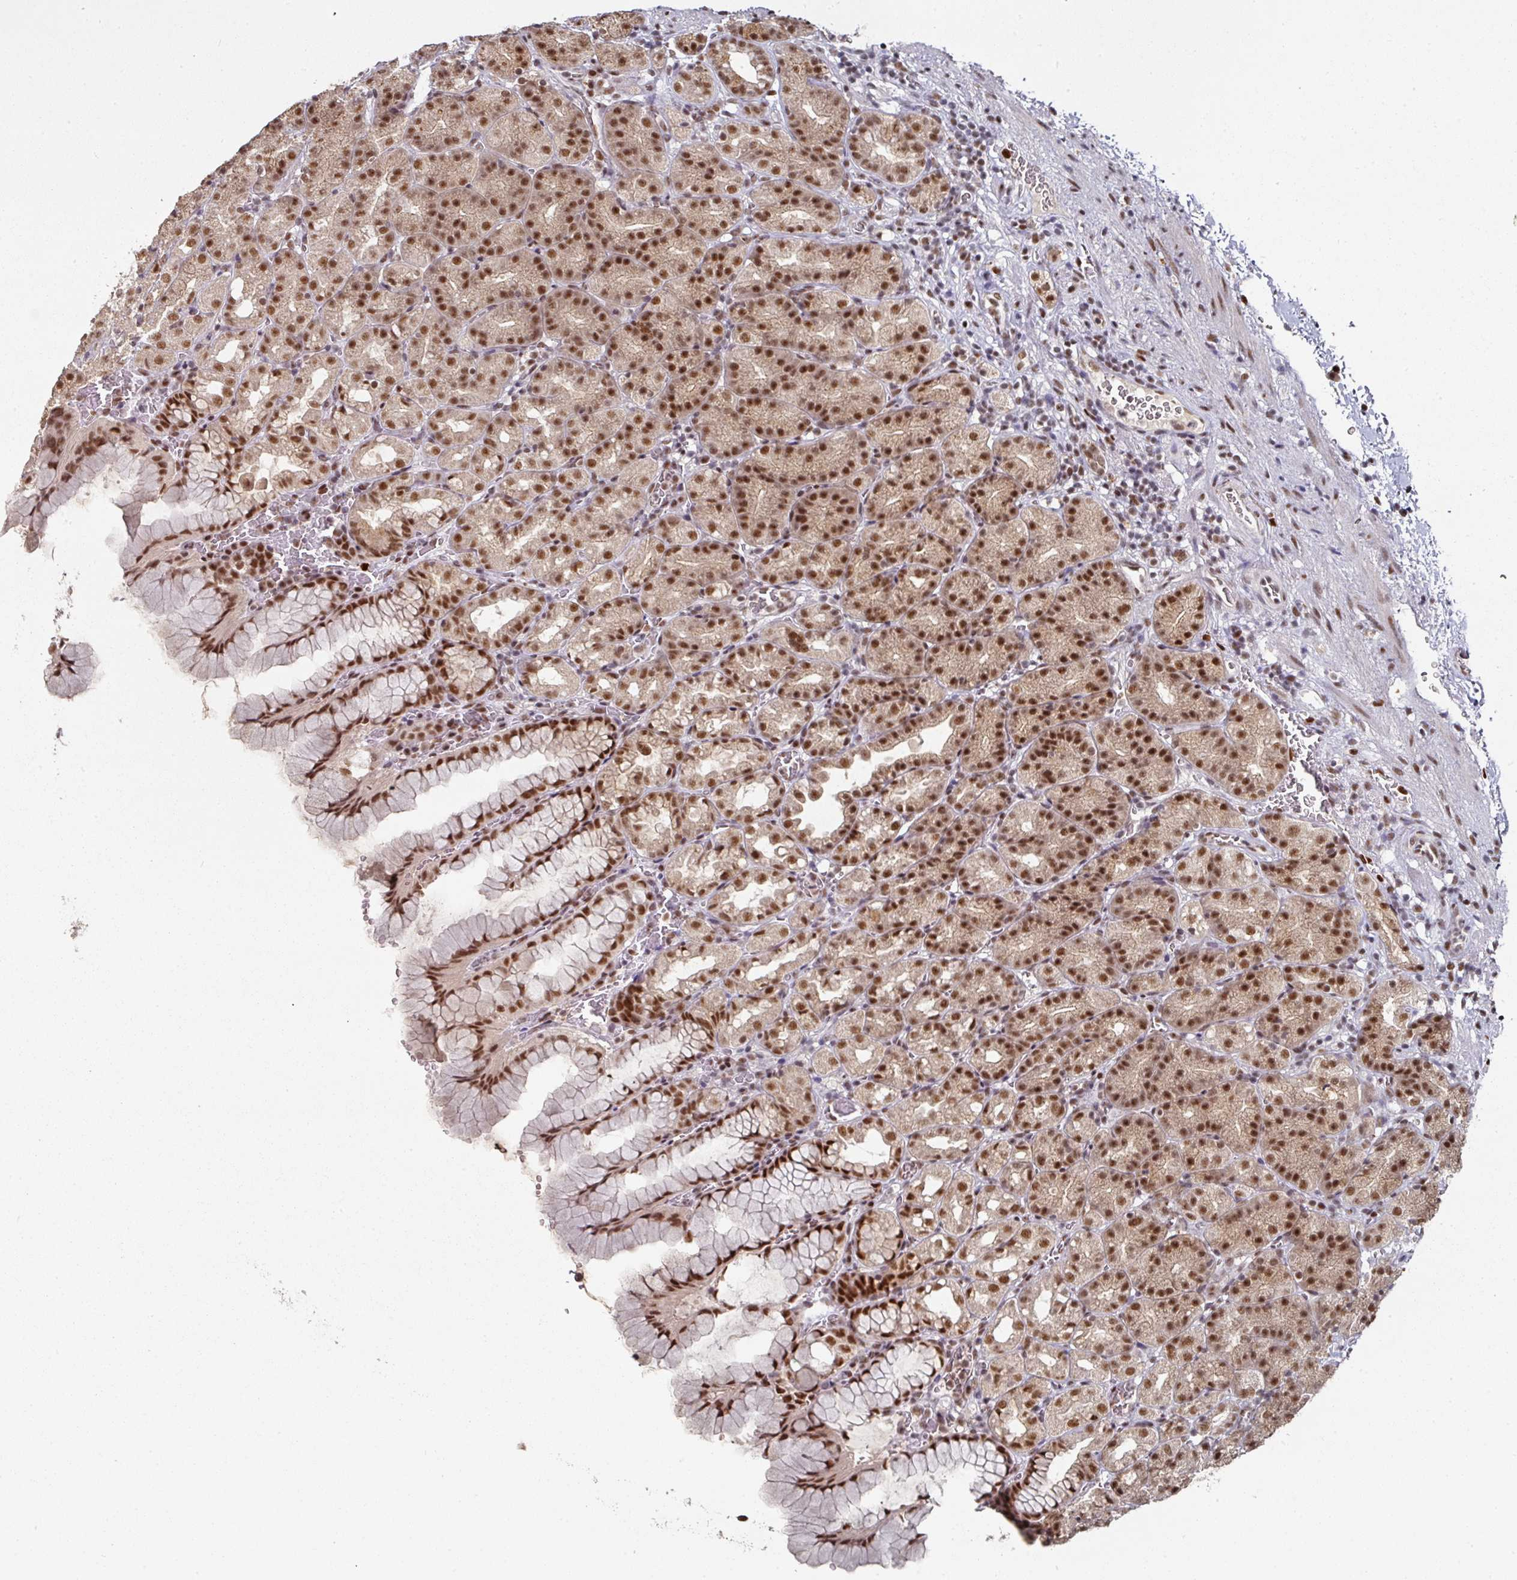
{"staining": {"intensity": "strong", "quantity": ">75%", "location": "nuclear"}, "tissue": "stomach", "cell_type": "Glandular cells", "image_type": "normal", "snomed": [{"axis": "morphology", "description": "Normal tissue, NOS"}, {"axis": "topography", "description": "Stomach, upper"}], "caption": "Glandular cells demonstrate strong nuclear positivity in about >75% of cells in normal stomach.", "gene": "ENSG00000289690", "patient": {"sex": "female", "age": 81}}